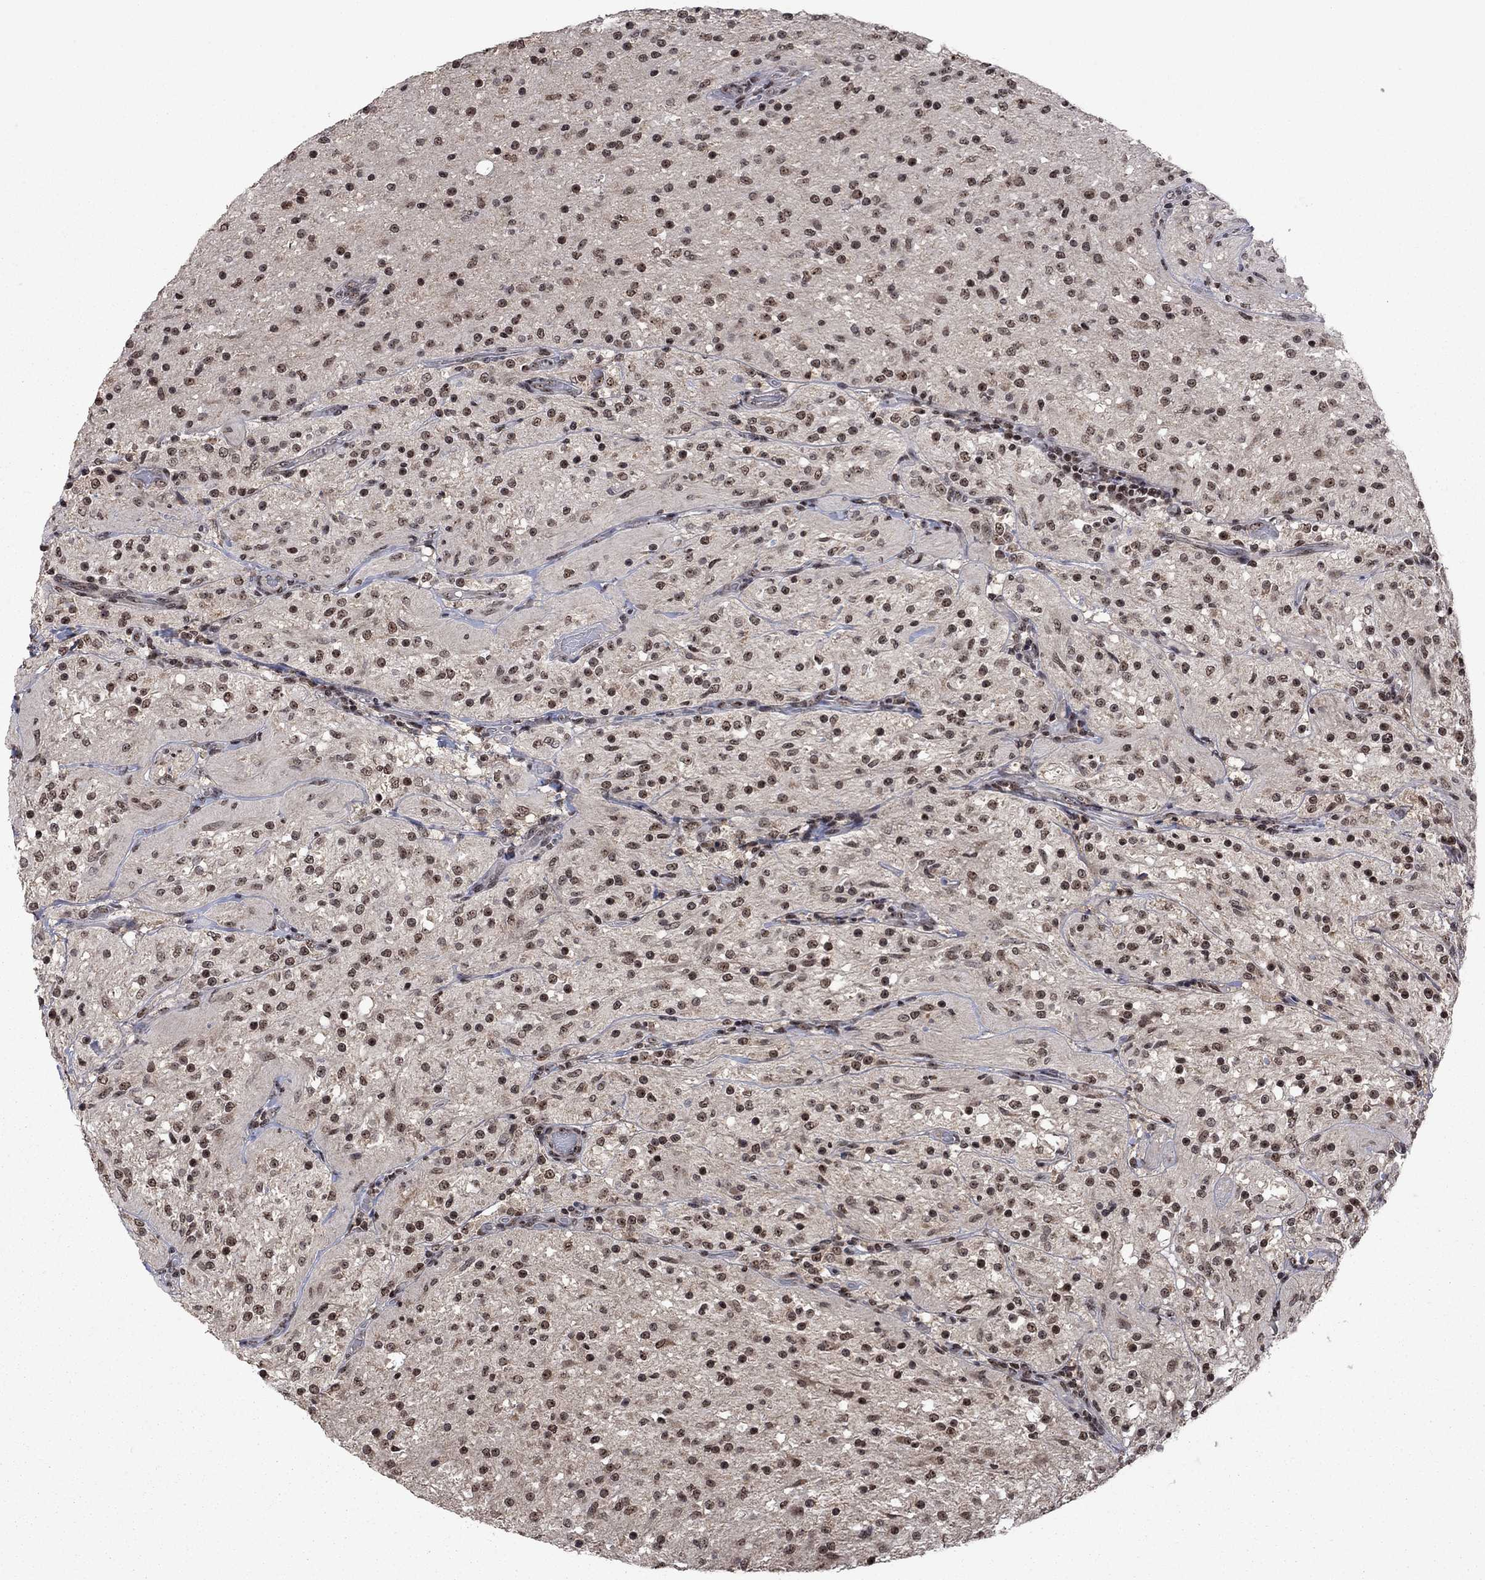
{"staining": {"intensity": "strong", "quantity": ">75%", "location": "nuclear"}, "tissue": "glioma", "cell_type": "Tumor cells", "image_type": "cancer", "snomed": [{"axis": "morphology", "description": "Glioma, malignant, Low grade"}, {"axis": "topography", "description": "Brain"}], "caption": "Immunohistochemical staining of human malignant glioma (low-grade) reveals high levels of strong nuclear protein staining in about >75% of tumor cells.", "gene": "FBL", "patient": {"sex": "male", "age": 3}}